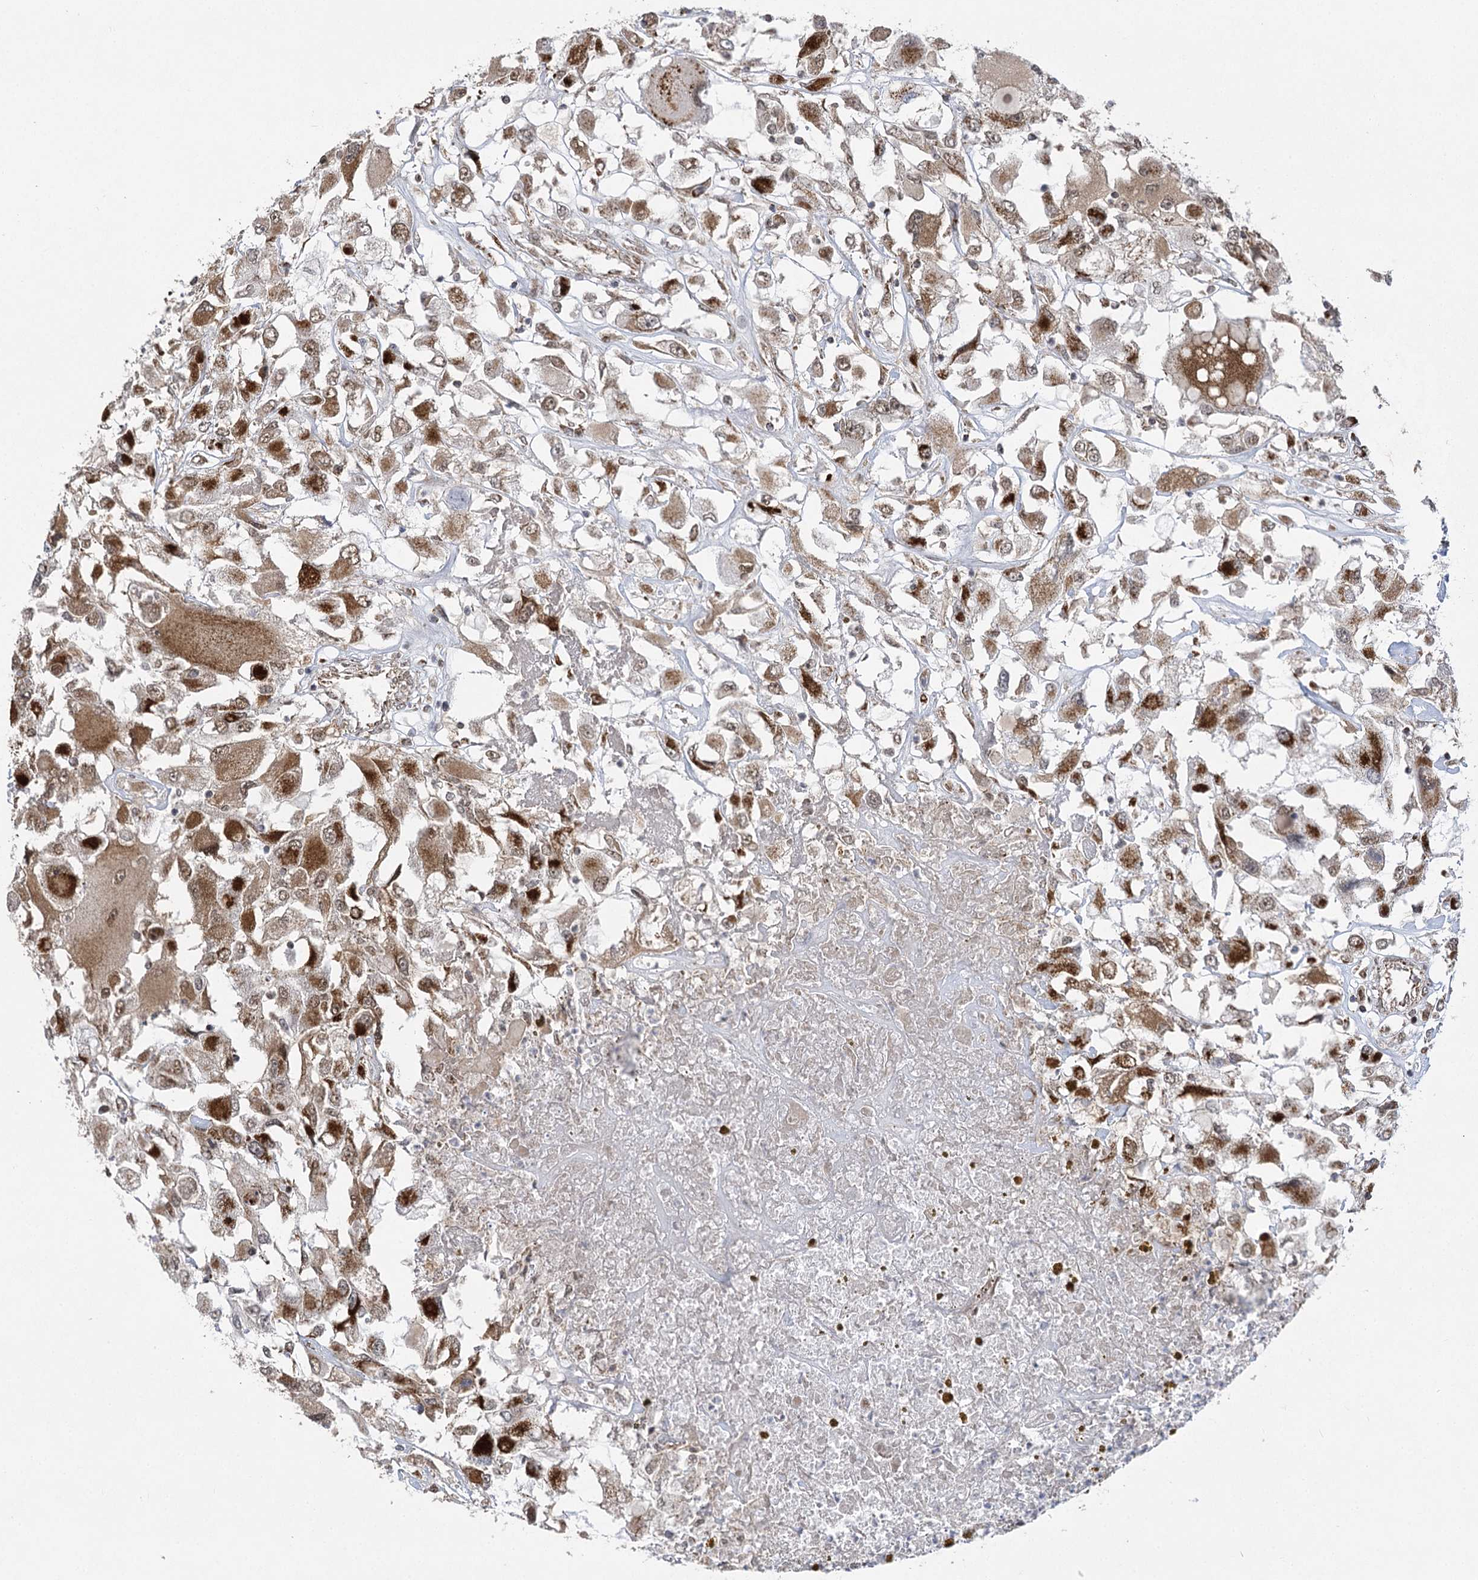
{"staining": {"intensity": "strong", "quantity": ">75%", "location": "cytoplasmic/membranous,nuclear"}, "tissue": "renal cancer", "cell_type": "Tumor cells", "image_type": "cancer", "snomed": [{"axis": "morphology", "description": "Adenocarcinoma, NOS"}, {"axis": "topography", "description": "Kidney"}], "caption": "The micrograph shows immunohistochemical staining of renal cancer (adenocarcinoma). There is strong cytoplasmic/membranous and nuclear staining is present in approximately >75% of tumor cells.", "gene": "SLC4A1AP", "patient": {"sex": "female", "age": 52}}